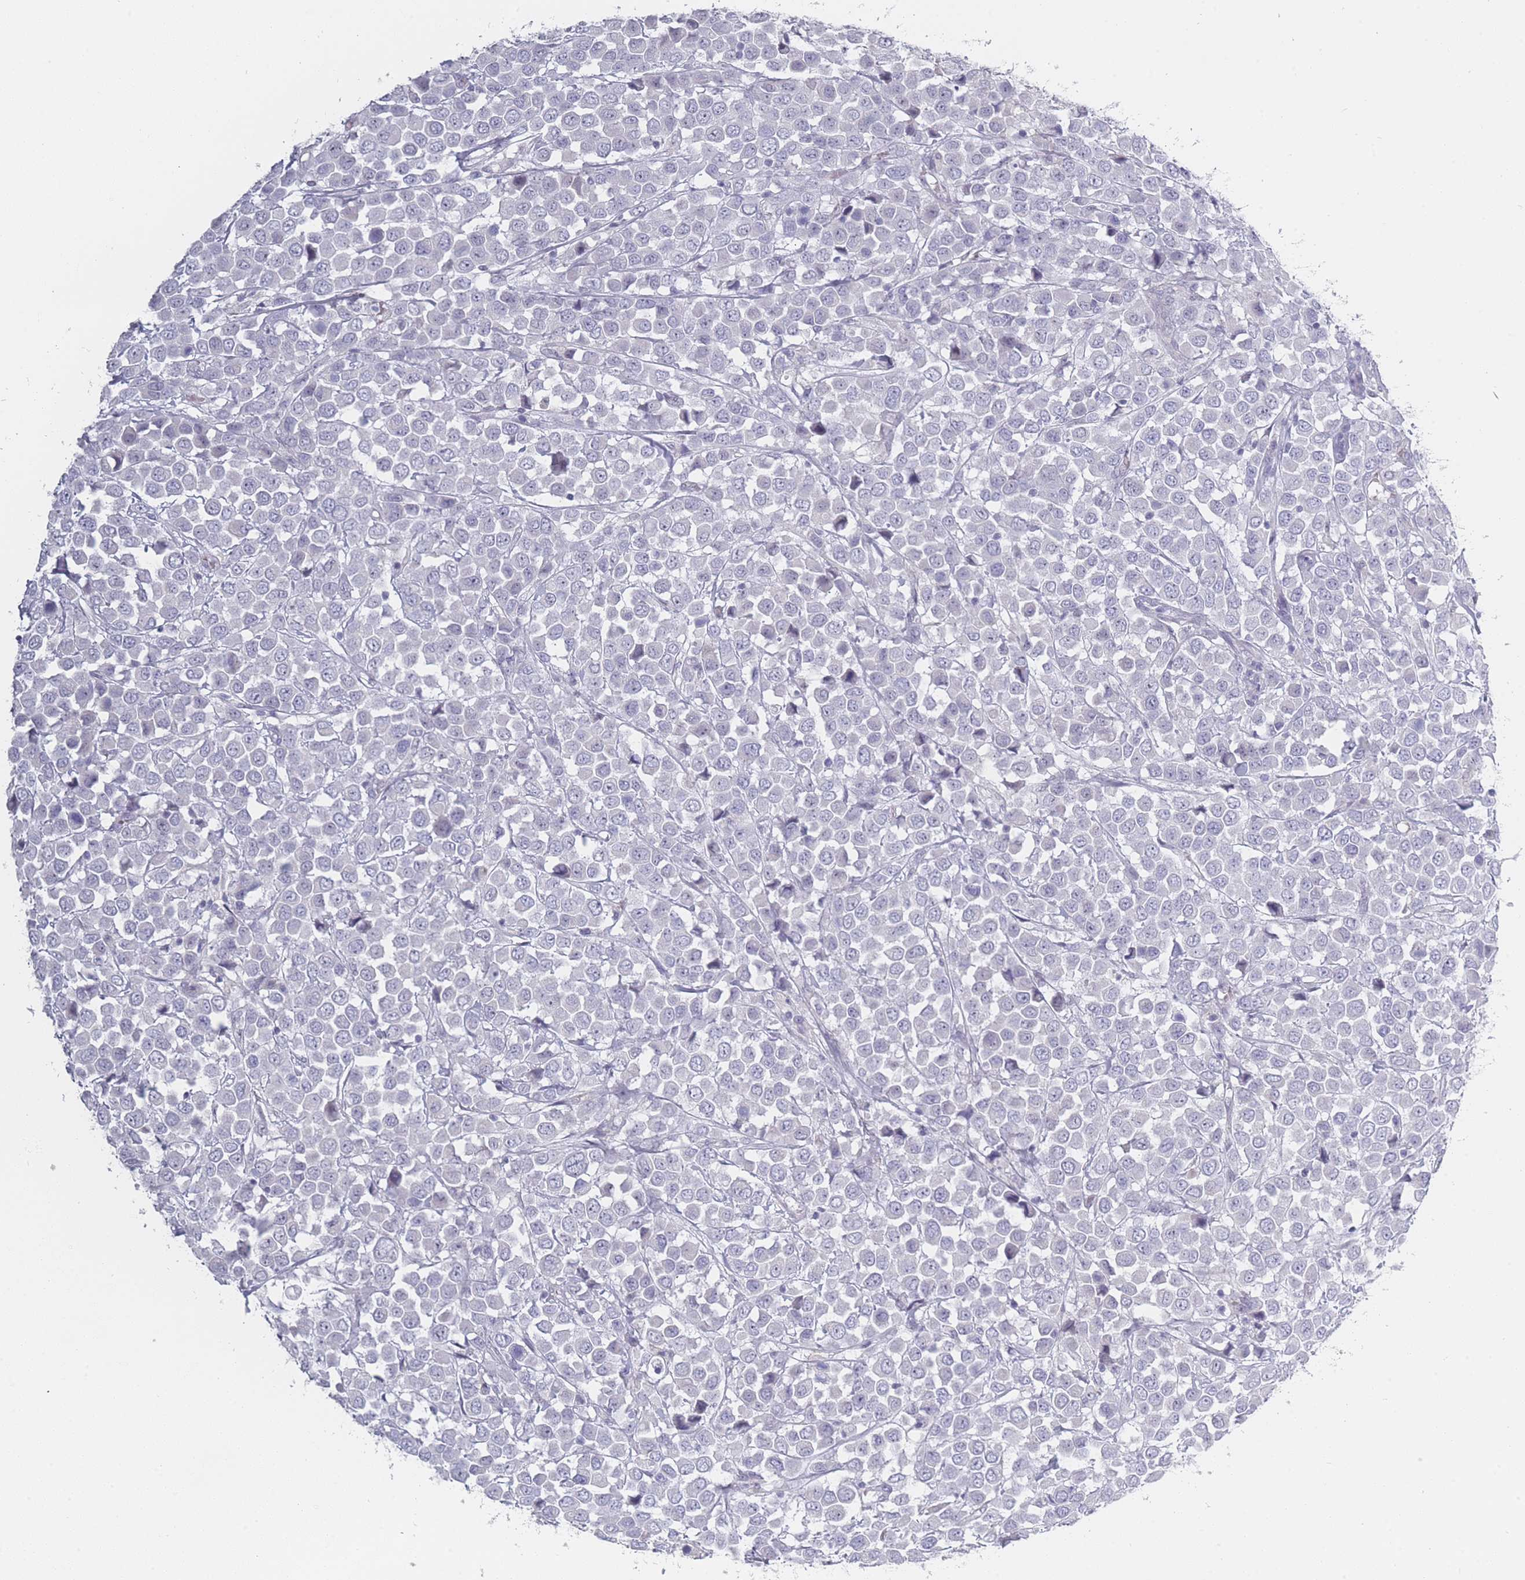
{"staining": {"intensity": "negative", "quantity": "none", "location": "none"}, "tissue": "breast cancer", "cell_type": "Tumor cells", "image_type": "cancer", "snomed": [{"axis": "morphology", "description": "Duct carcinoma"}, {"axis": "topography", "description": "Breast"}], "caption": "Immunohistochemistry of human breast cancer (intraductal carcinoma) demonstrates no positivity in tumor cells.", "gene": "ROS1", "patient": {"sex": "female", "age": 61}}